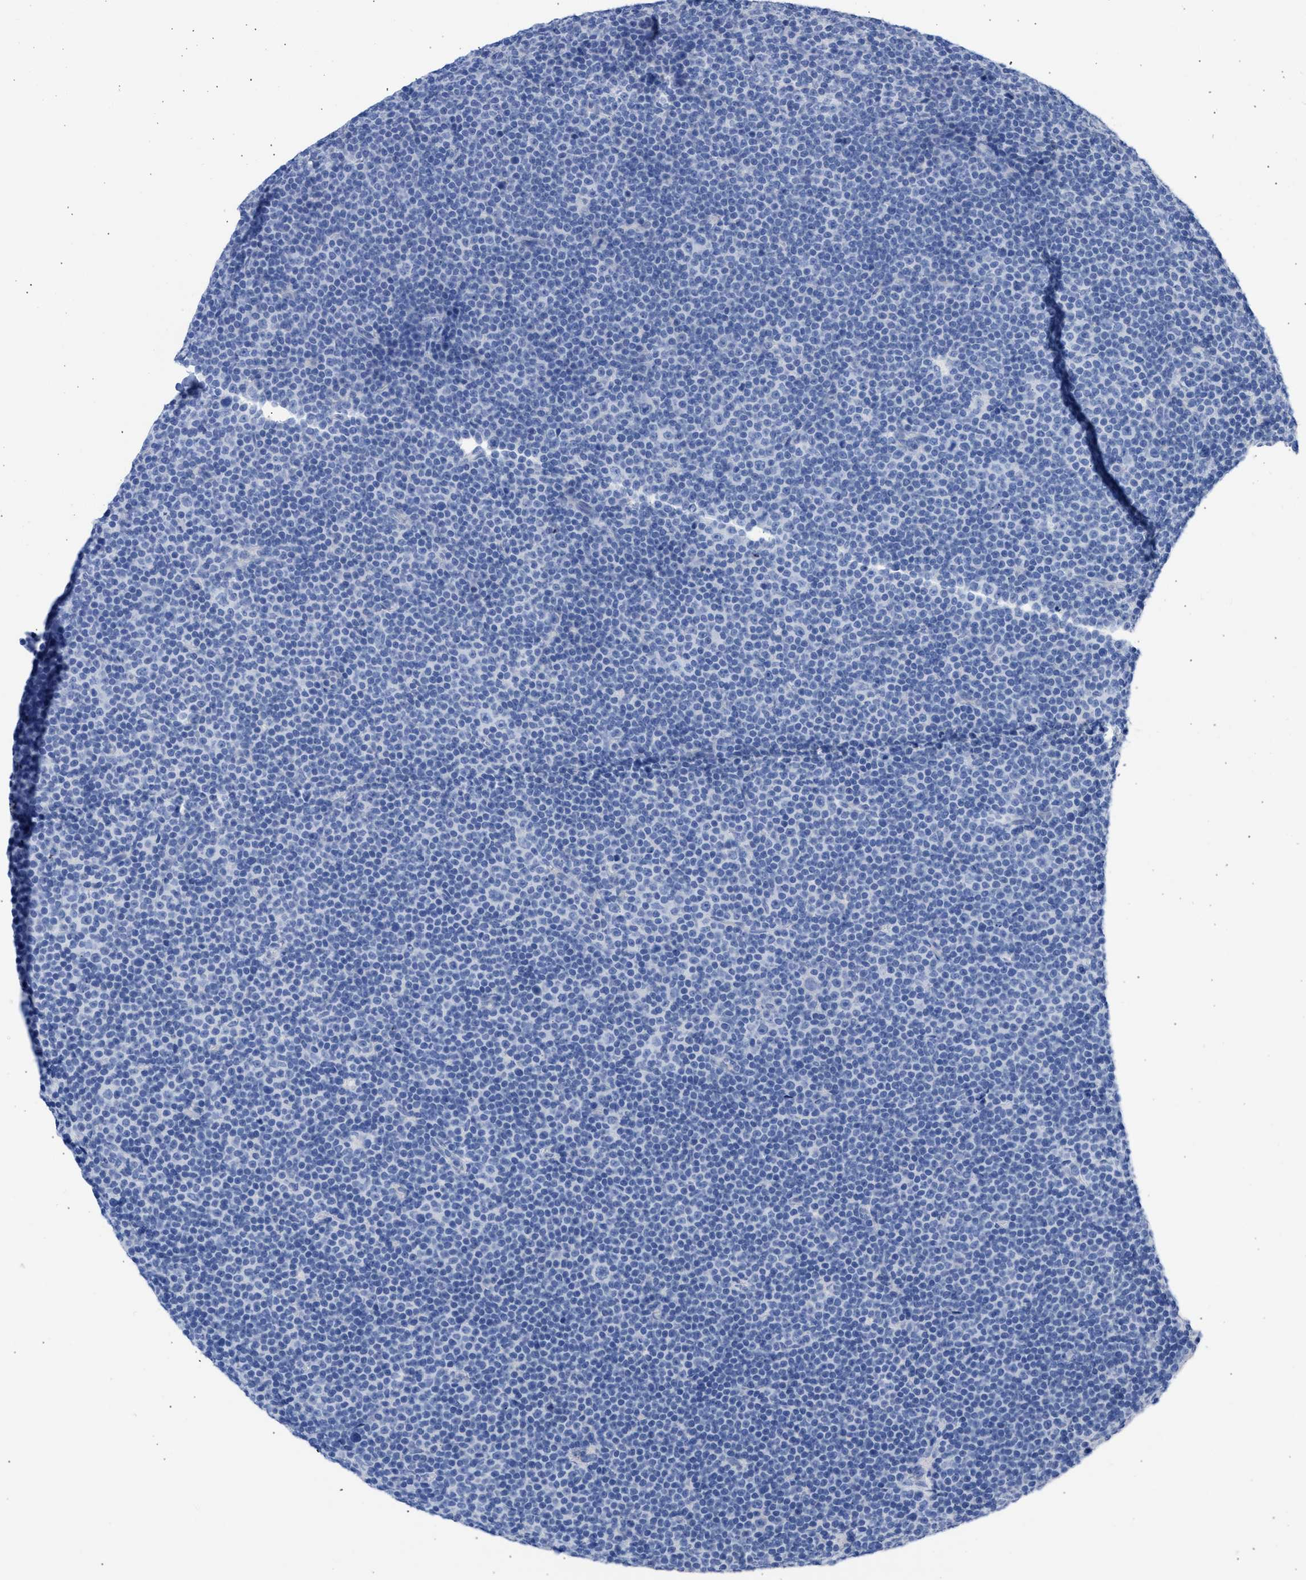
{"staining": {"intensity": "negative", "quantity": "none", "location": "none"}, "tissue": "lymphoma", "cell_type": "Tumor cells", "image_type": "cancer", "snomed": [{"axis": "morphology", "description": "Malignant lymphoma, non-Hodgkin's type, Low grade"}, {"axis": "topography", "description": "Lymph node"}], "caption": "DAB (3,3'-diaminobenzidine) immunohistochemical staining of human lymphoma shows no significant positivity in tumor cells.", "gene": "RSPH1", "patient": {"sex": "female", "age": 67}}